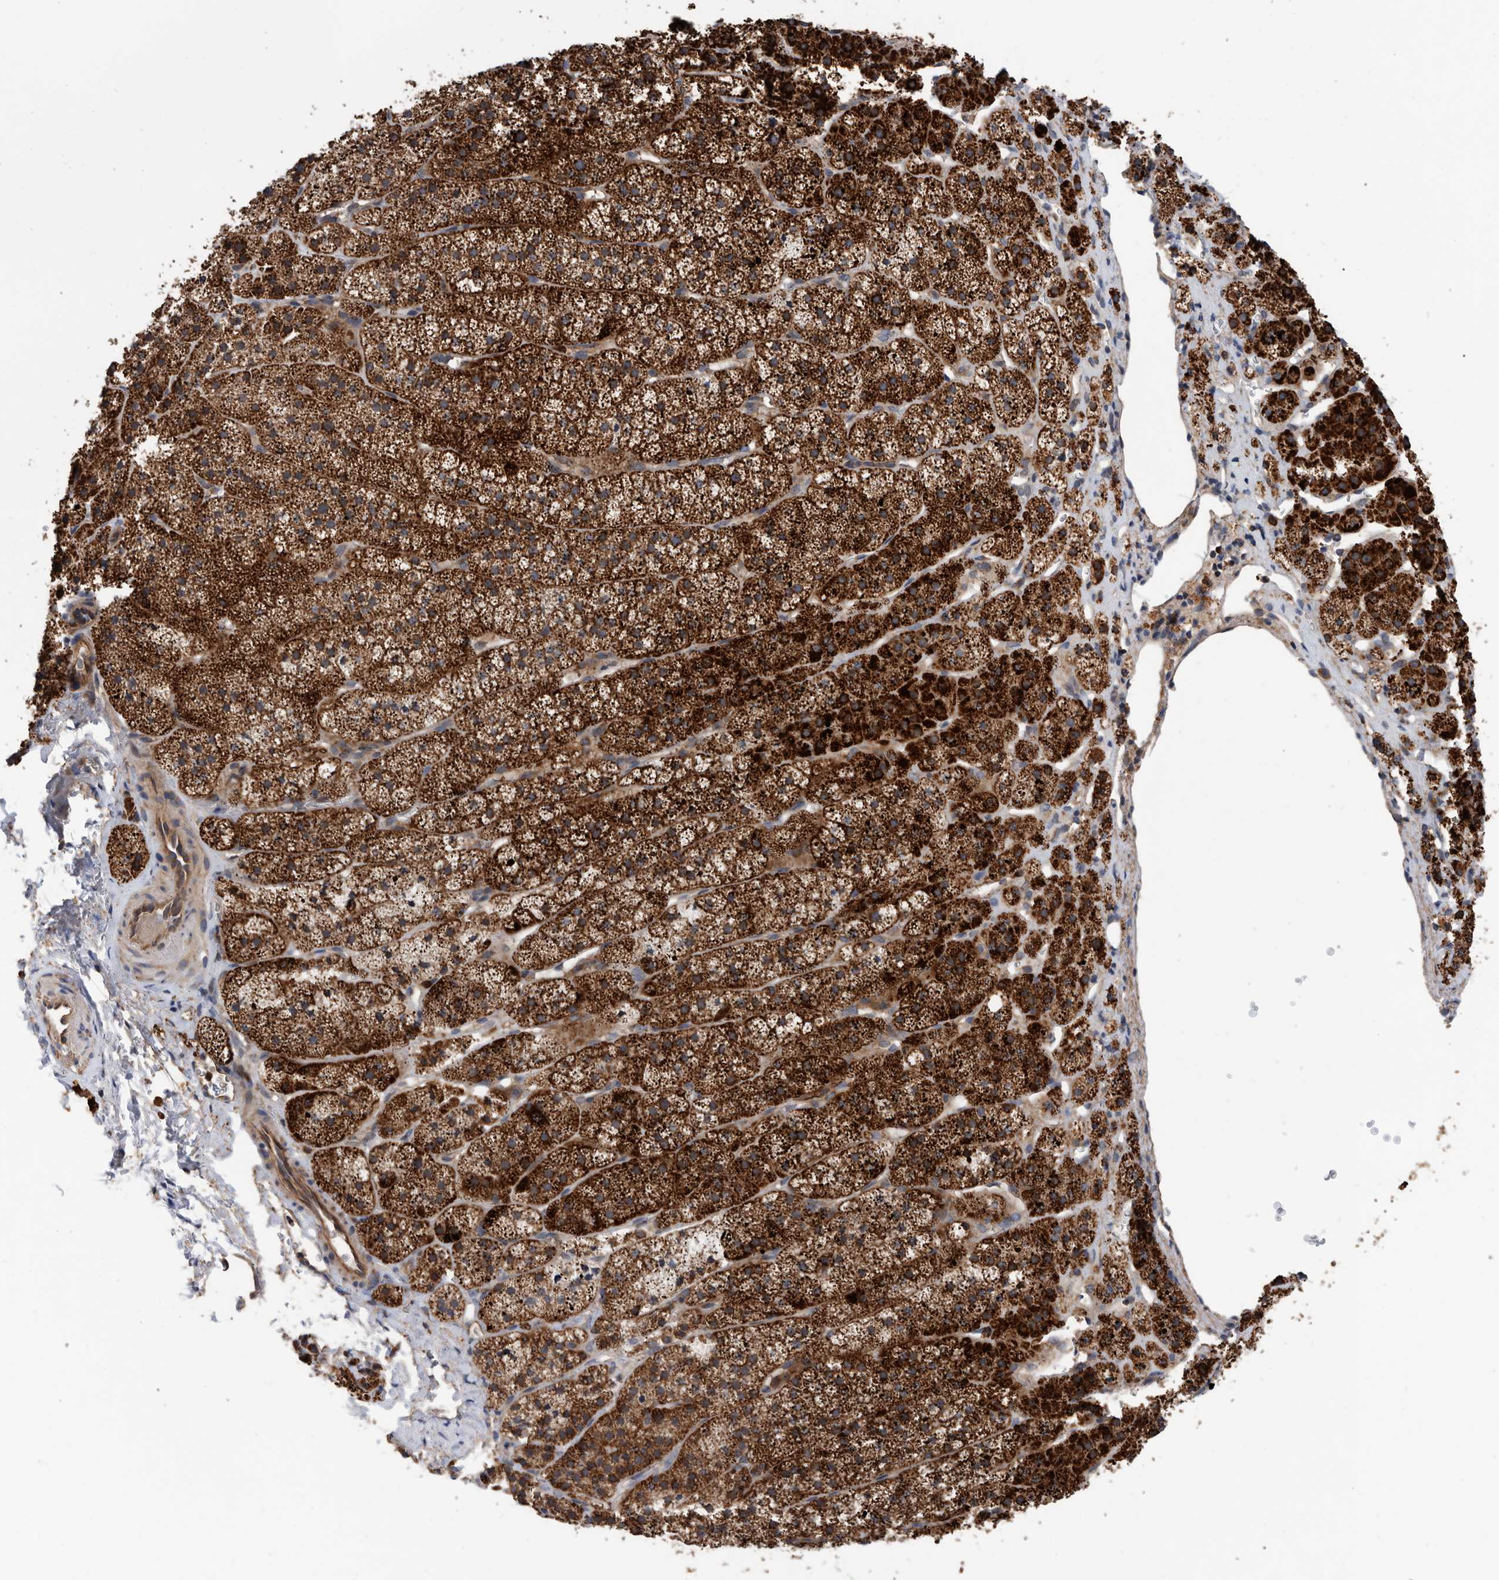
{"staining": {"intensity": "strong", "quantity": ">75%", "location": "cytoplasmic/membranous"}, "tissue": "adrenal gland", "cell_type": "Glandular cells", "image_type": "normal", "snomed": [{"axis": "morphology", "description": "Normal tissue, NOS"}, {"axis": "topography", "description": "Adrenal gland"}], "caption": "This histopathology image exhibits immunohistochemistry staining of unremarkable human adrenal gland, with high strong cytoplasmic/membranous expression in about >75% of glandular cells.", "gene": "ATAD2", "patient": {"sex": "female", "age": 44}}